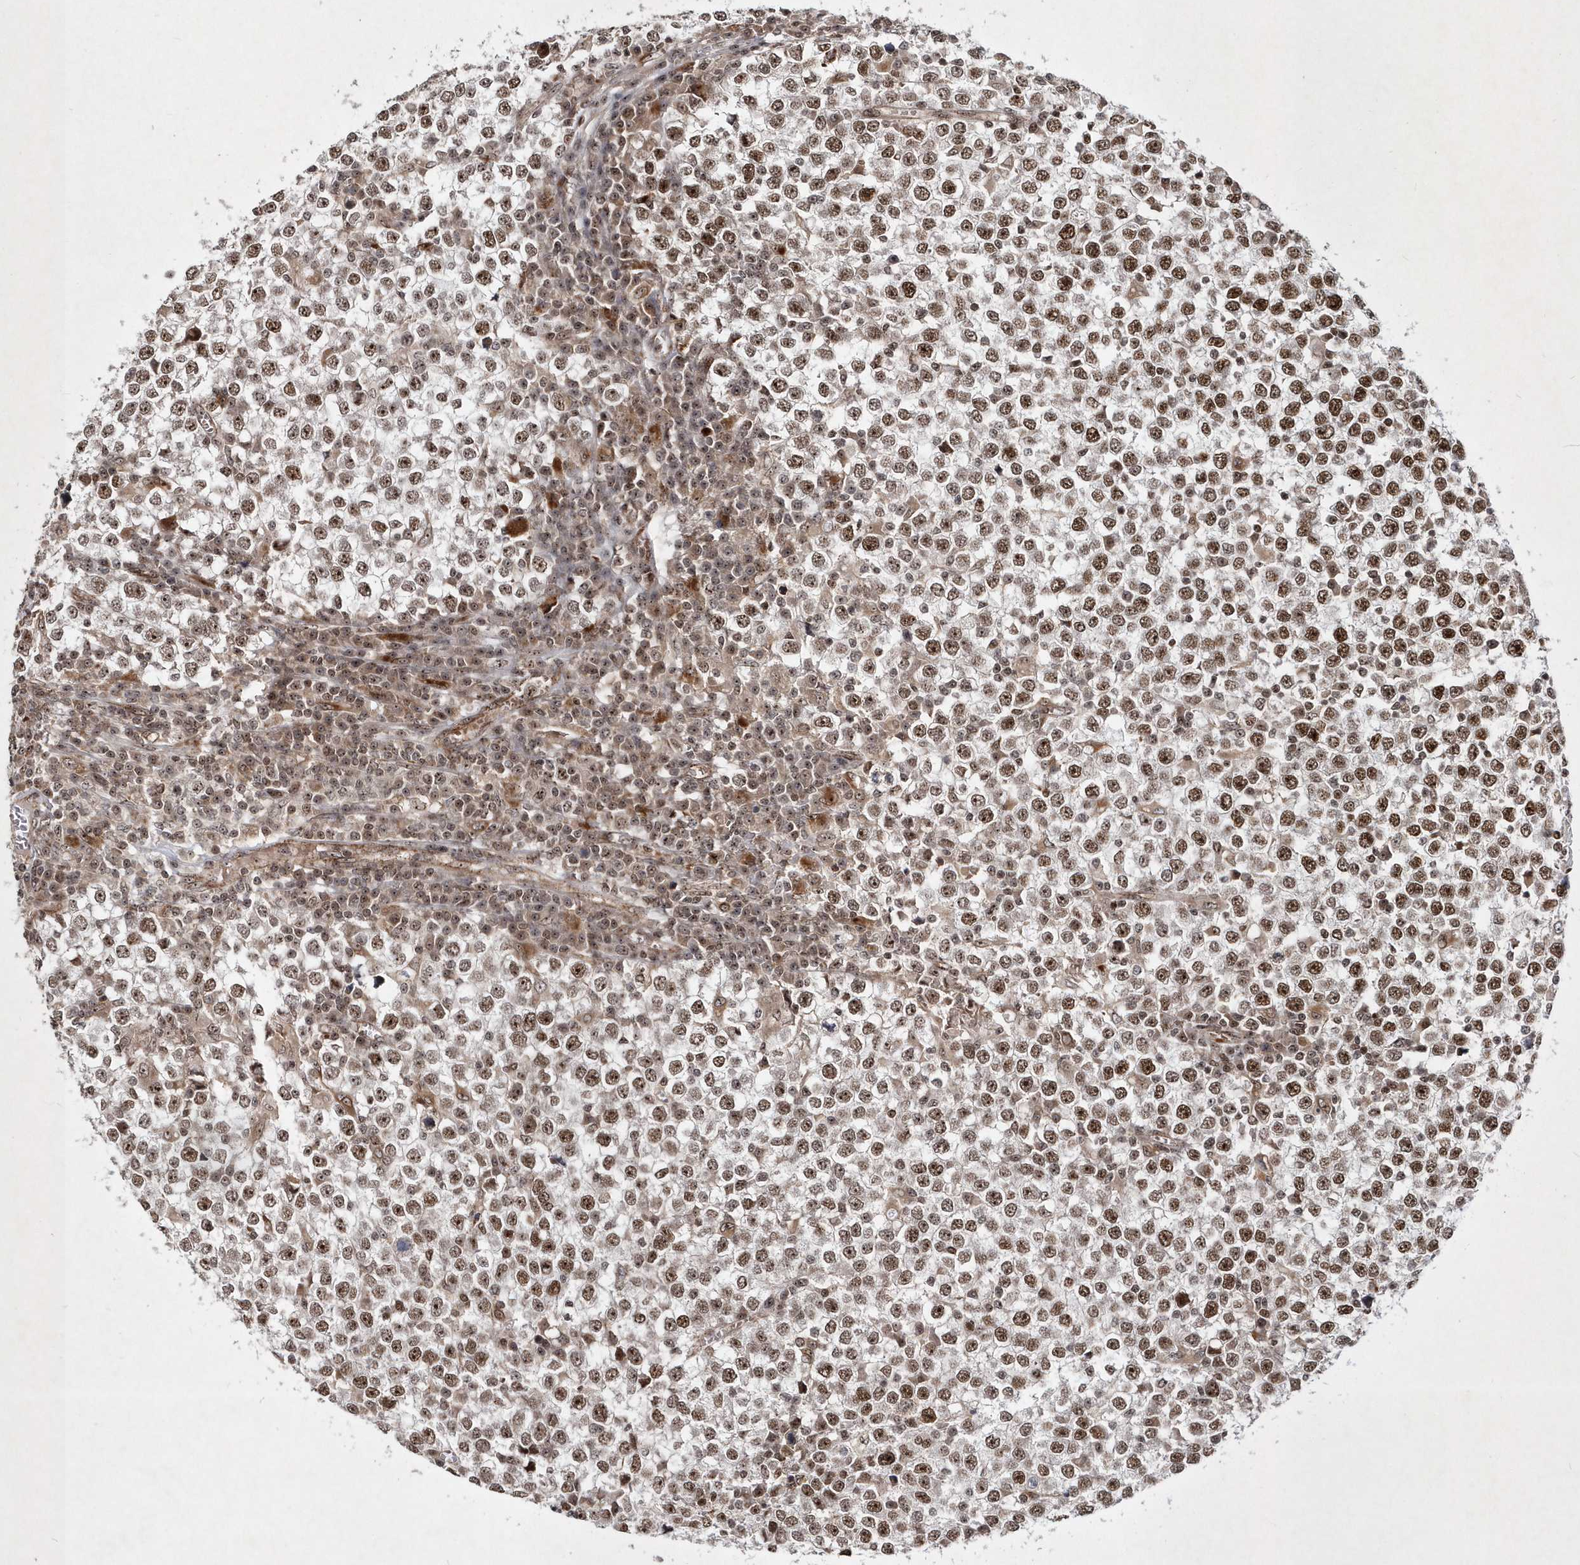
{"staining": {"intensity": "moderate", "quantity": ">75%", "location": "nuclear"}, "tissue": "testis cancer", "cell_type": "Tumor cells", "image_type": "cancer", "snomed": [{"axis": "morphology", "description": "Seminoma, NOS"}, {"axis": "topography", "description": "Testis"}], "caption": "Testis cancer stained for a protein shows moderate nuclear positivity in tumor cells.", "gene": "SOWAHB", "patient": {"sex": "male", "age": 65}}